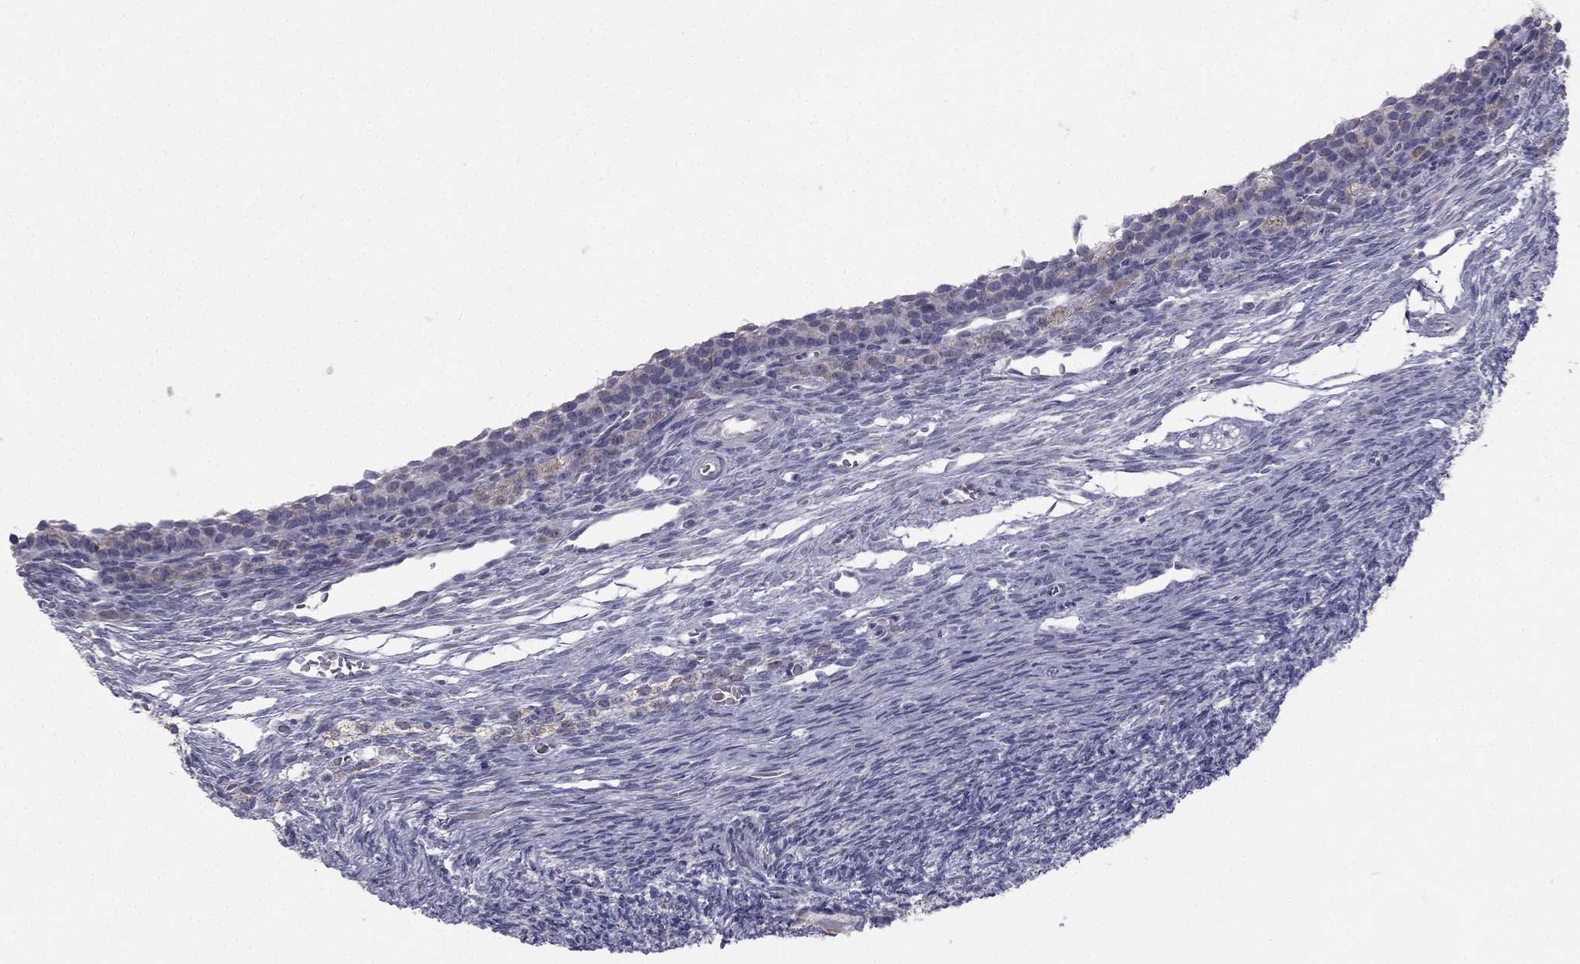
{"staining": {"intensity": "negative", "quantity": "none", "location": "none"}, "tissue": "ovary", "cell_type": "Ovarian stroma cells", "image_type": "normal", "snomed": [{"axis": "morphology", "description": "Normal tissue, NOS"}, {"axis": "topography", "description": "Ovary"}], "caption": "DAB (3,3'-diaminobenzidine) immunohistochemical staining of unremarkable ovary displays no significant positivity in ovarian stroma cells. (DAB (3,3'-diaminobenzidine) immunohistochemistry (IHC) visualized using brightfield microscopy, high magnification).", "gene": "C5orf49", "patient": {"sex": "female", "age": 27}}